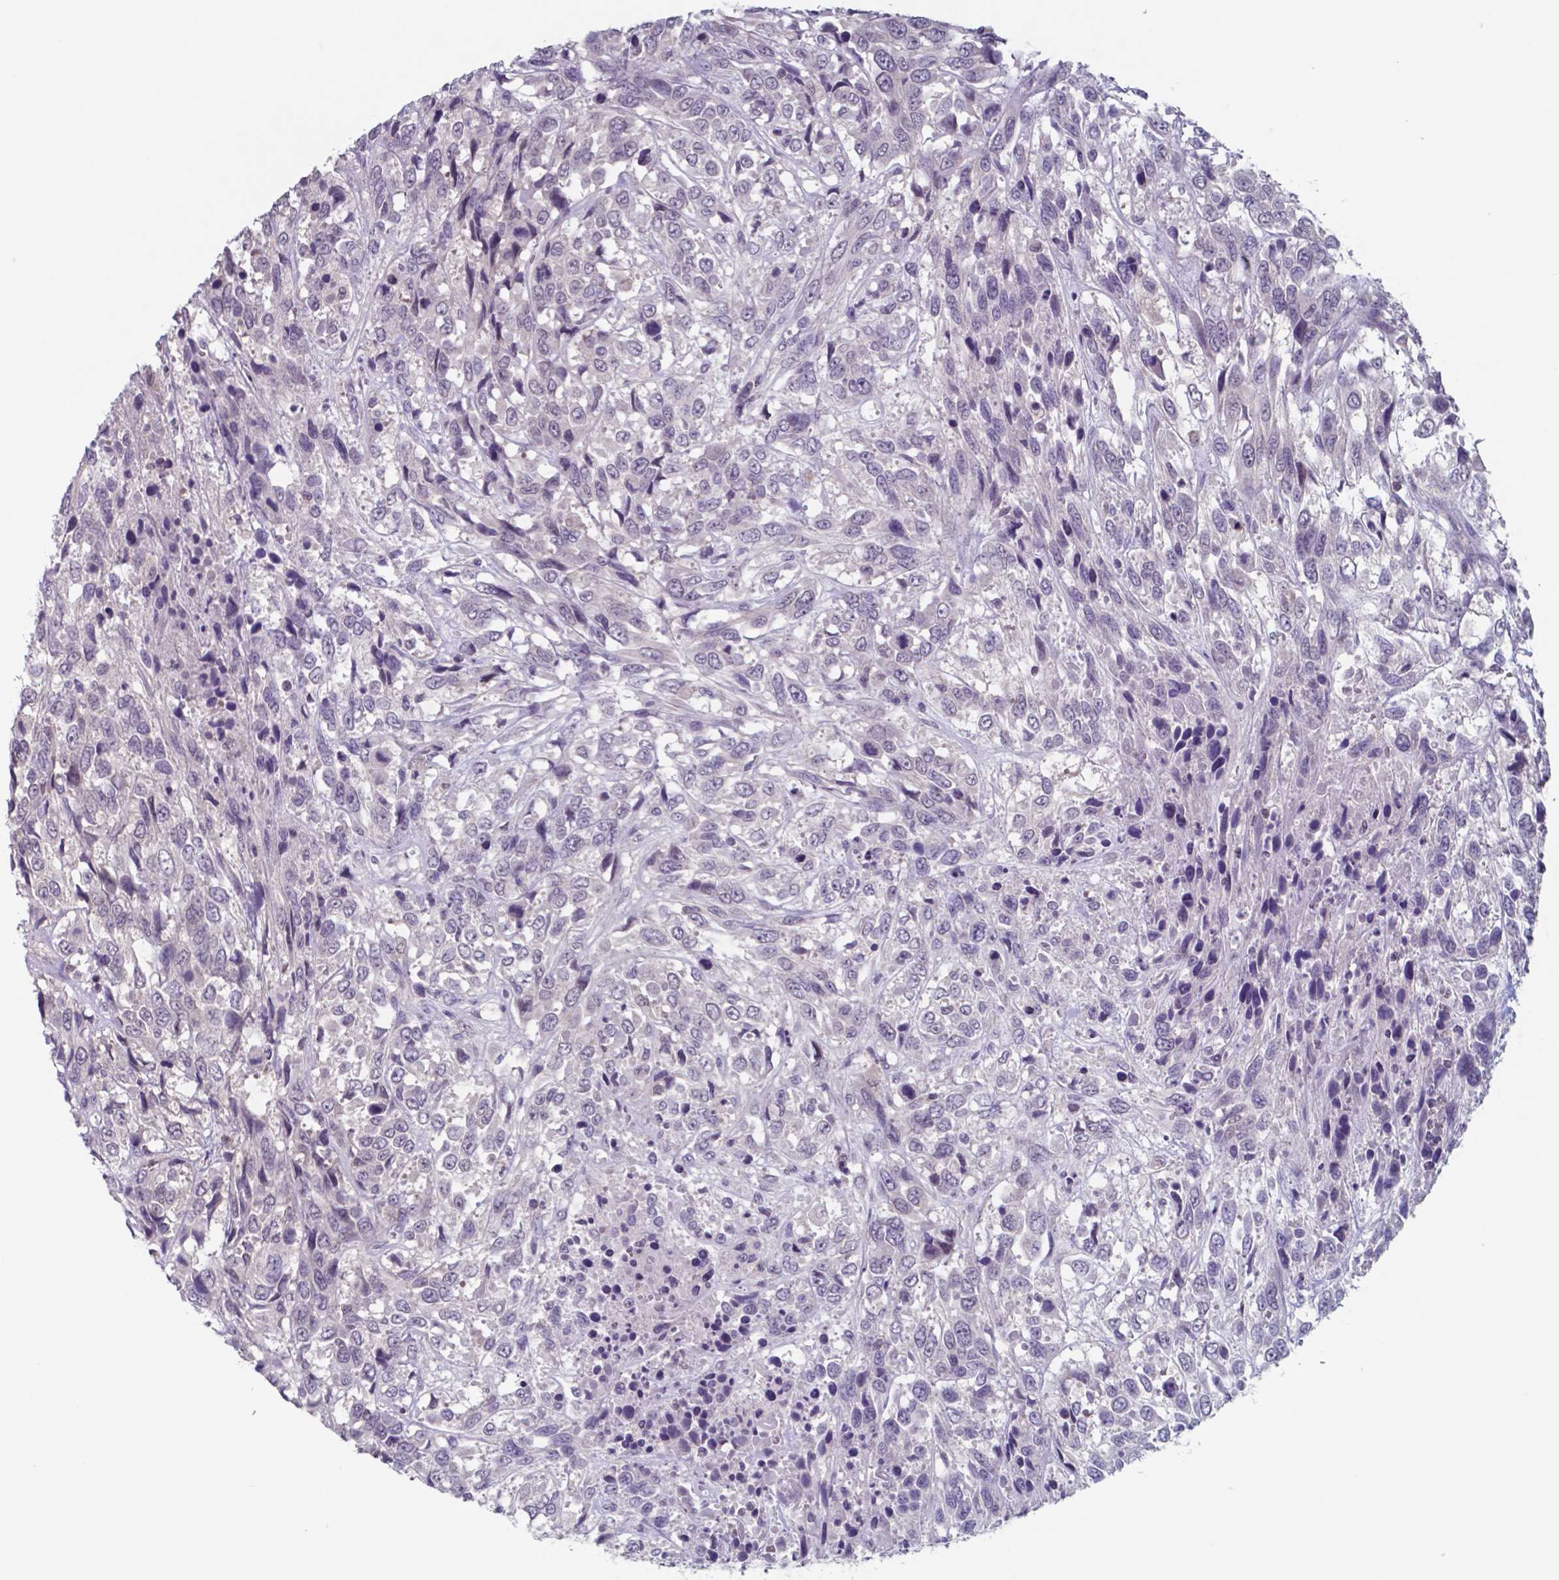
{"staining": {"intensity": "negative", "quantity": "none", "location": "none"}, "tissue": "urothelial cancer", "cell_type": "Tumor cells", "image_type": "cancer", "snomed": [{"axis": "morphology", "description": "Urothelial carcinoma, High grade"}, {"axis": "topography", "description": "Urinary bladder"}], "caption": "An image of human high-grade urothelial carcinoma is negative for staining in tumor cells.", "gene": "TDP2", "patient": {"sex": "female", "age": 70}}